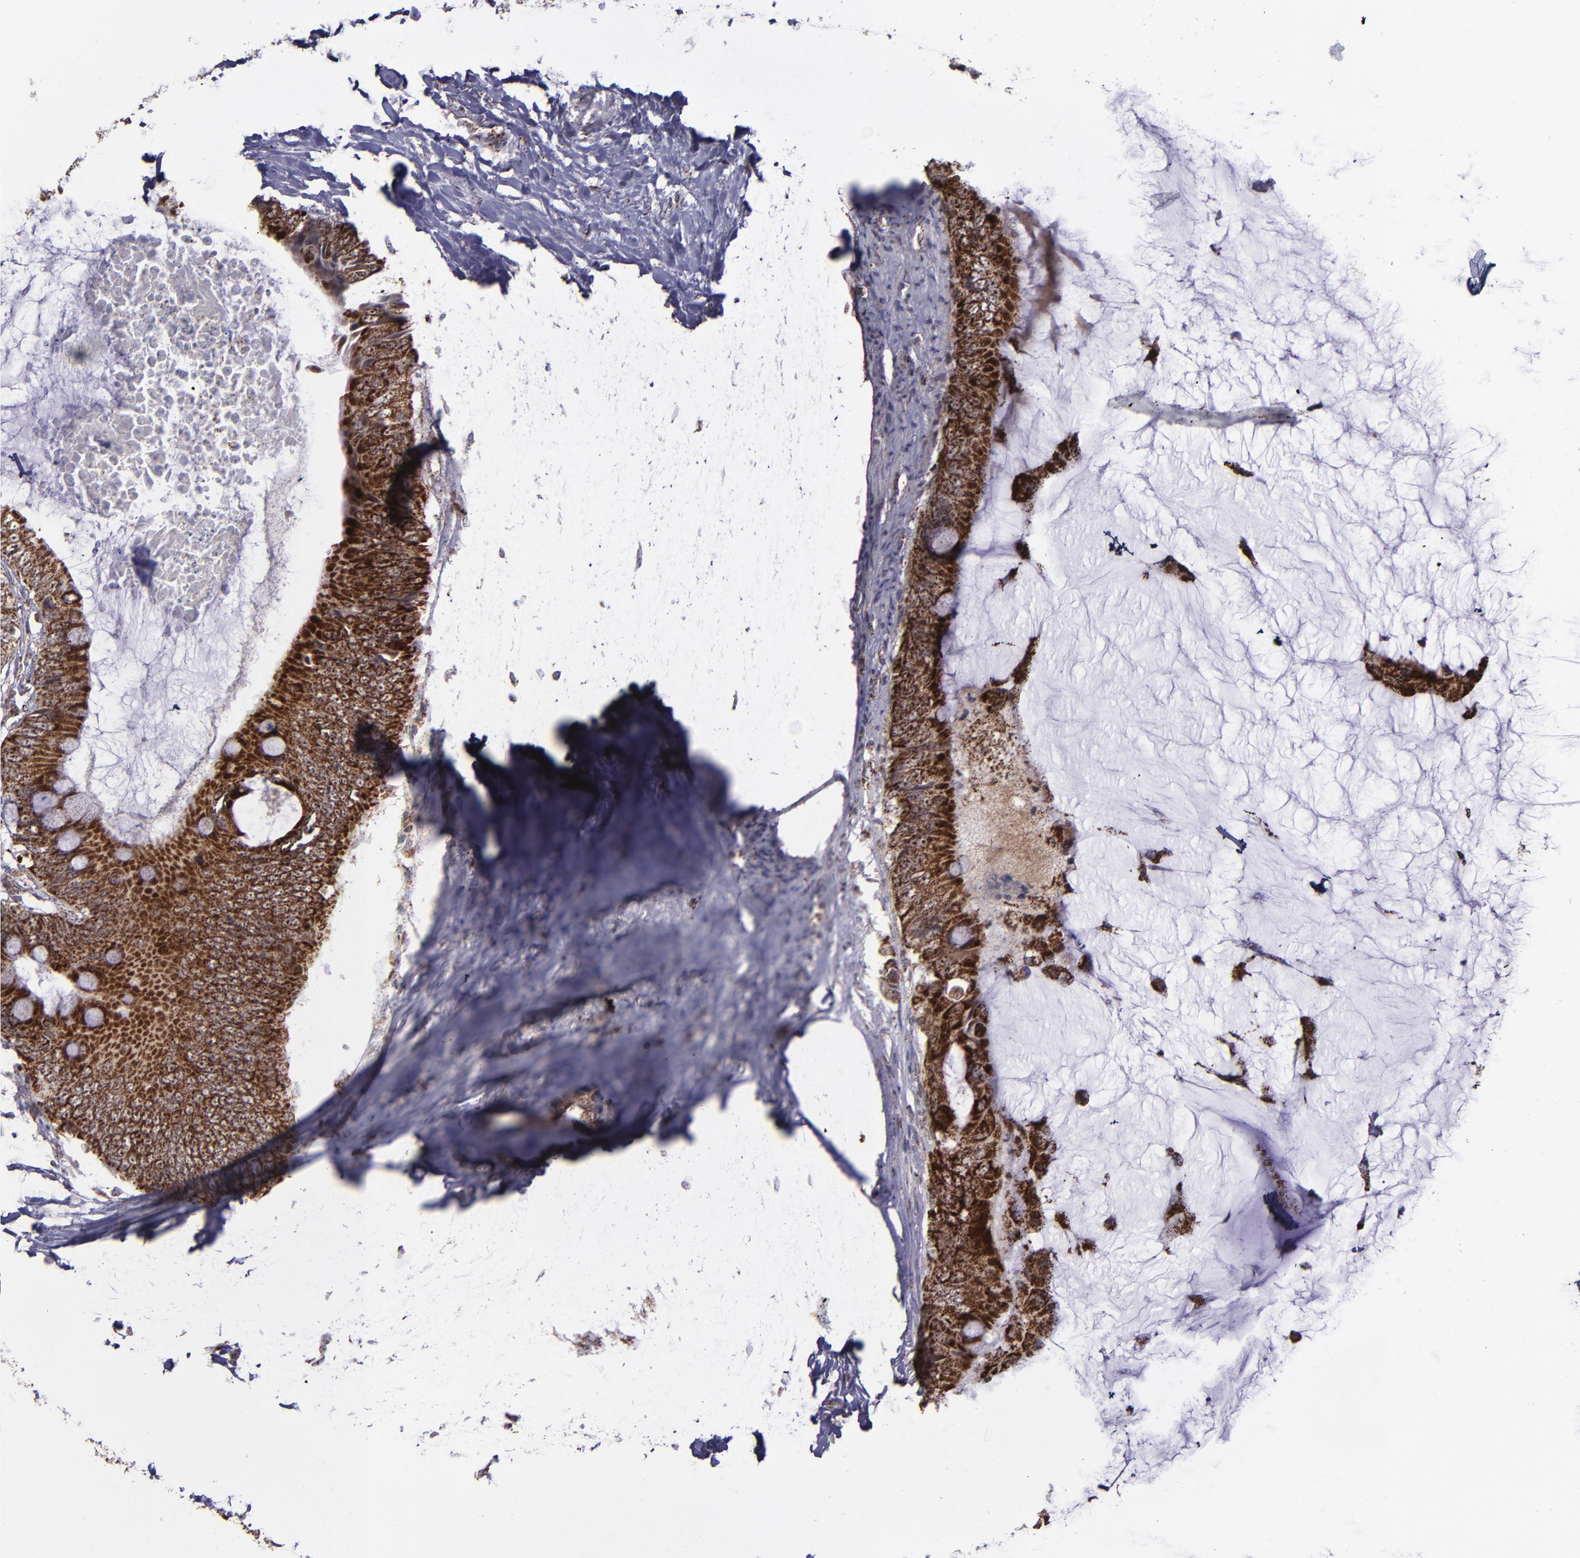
{"staining": {"intensity": "moderate", "quantity": ">75%", "location": "cytoplasmic/membranous"}, "tissue": "colorectal cancer", "cell_type": "Tumor cells", "image_type": "cancer", "snomed": [{"axis": "morphology", "description": "Normal tissue, NOS"}, {"axis": "morphology", "description": "Adenocarcinoma, NOS"}, {"axis": "topography", "description": "Rectum"}, {"axis": "topography", "description": "Peripheral nerve tissue"}], "caption": "Immunohistochemistry staining of colorectal cancer (adenocarcinoma), which demonstrates medium levels of moderate cytoplasmic/membranous positivity in about >75% of tumor cells indicating moderate cytoplasmic/membranous protein expression. The staining was performed using DAB (brown) for protein detection and nuclei were counterstained in hematoxylin (blue).", "gene": "LONP1", "patient": {"sex": "female", "age": 77}}